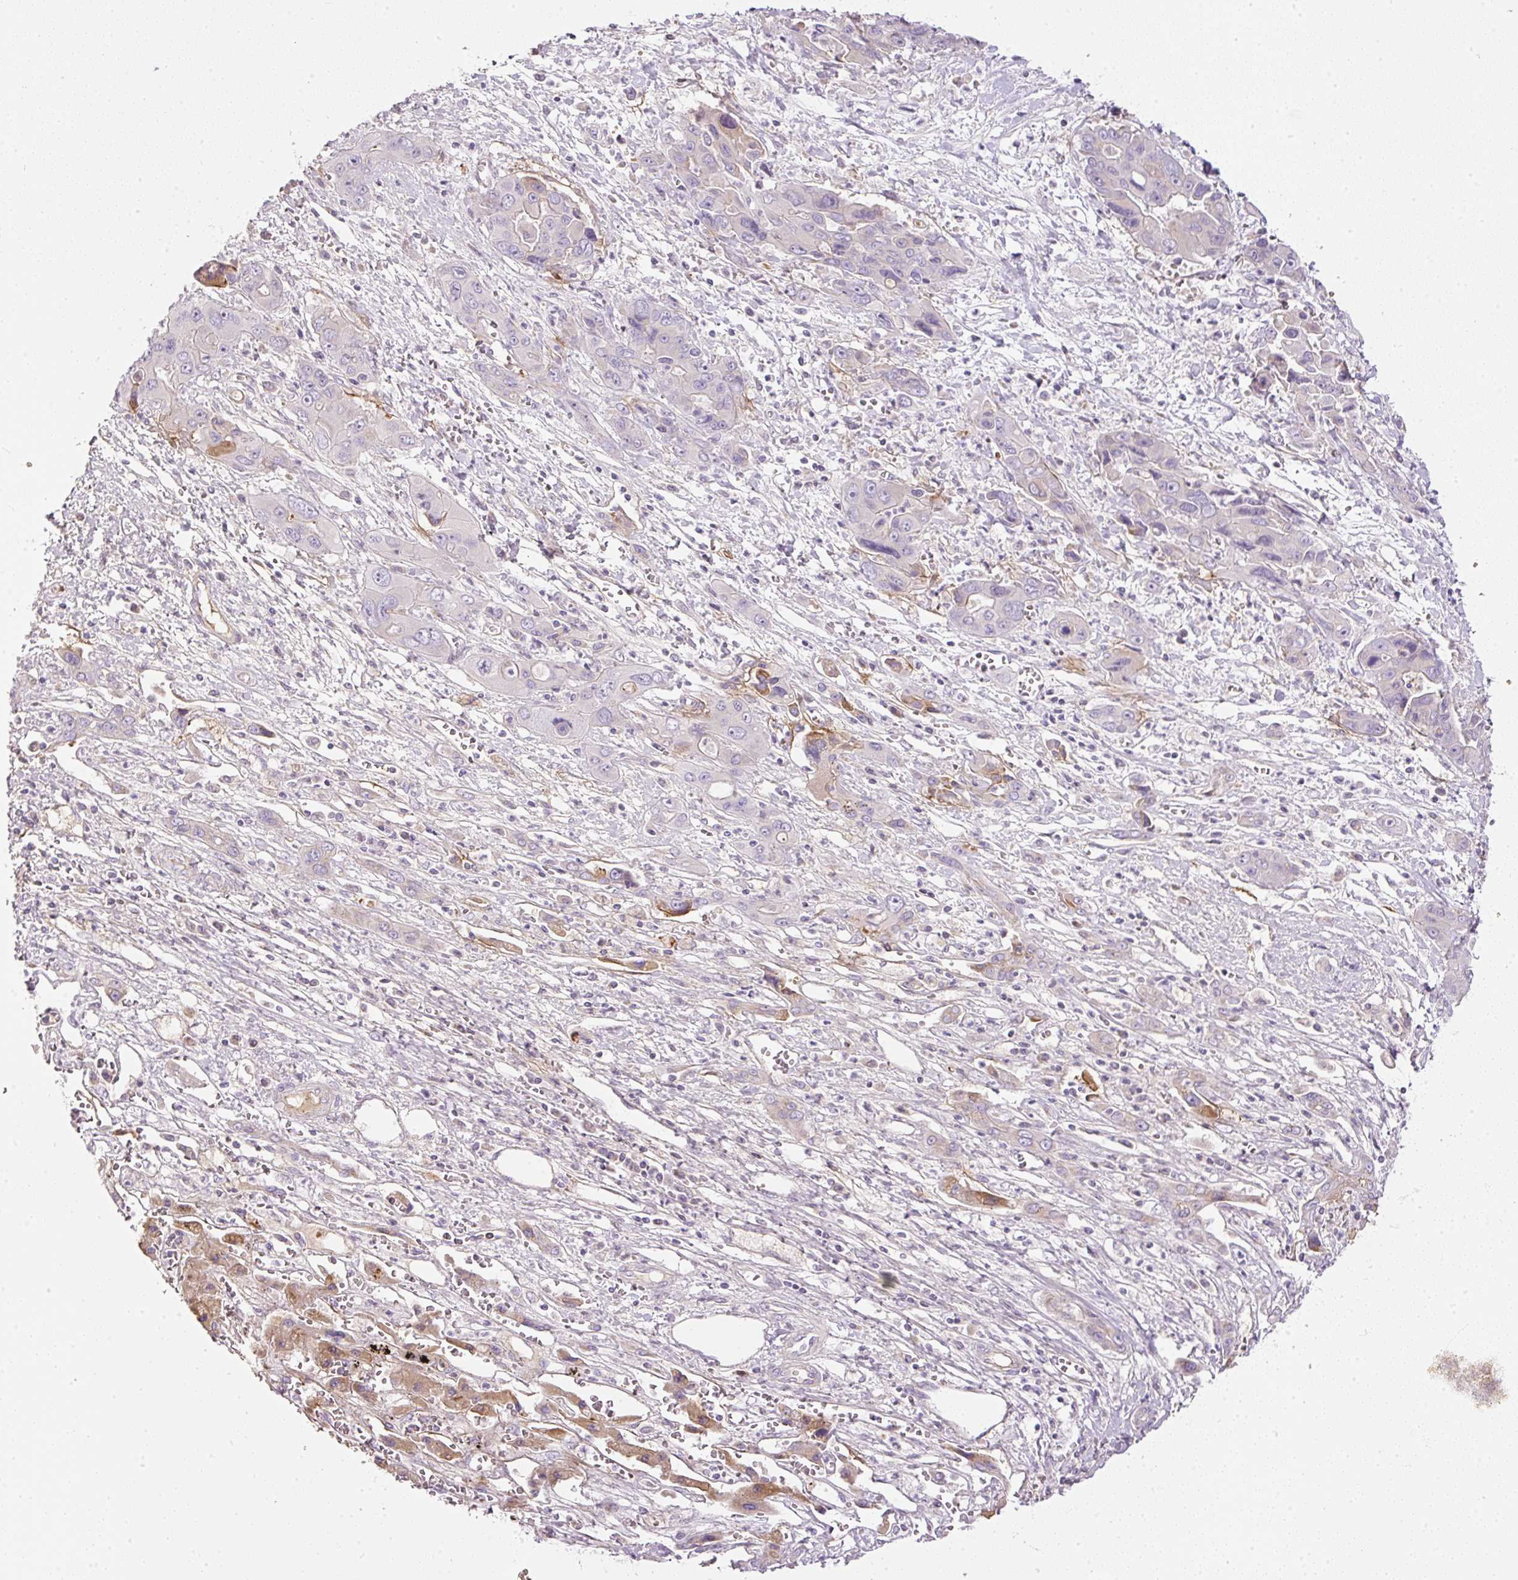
{"staining": {"intensity": "negative", "quantity": "none", "location": "none"}, "tissue": "liver cancer", "cell_type": "Tumor cells", "image_type": "cancer", "snomed": [{"axis": "morphology", "description": "Cholangiocarcinoma"}, {"axis": "topography", "description": "Liver"}], "caption": "Liver cancer (cholangiocarcinoma) stained for a protein using immunohistochemistry reveals no staining tumor cells.", "gene": "KPNA5", "patient": {"sex": "male", "age": 67}}